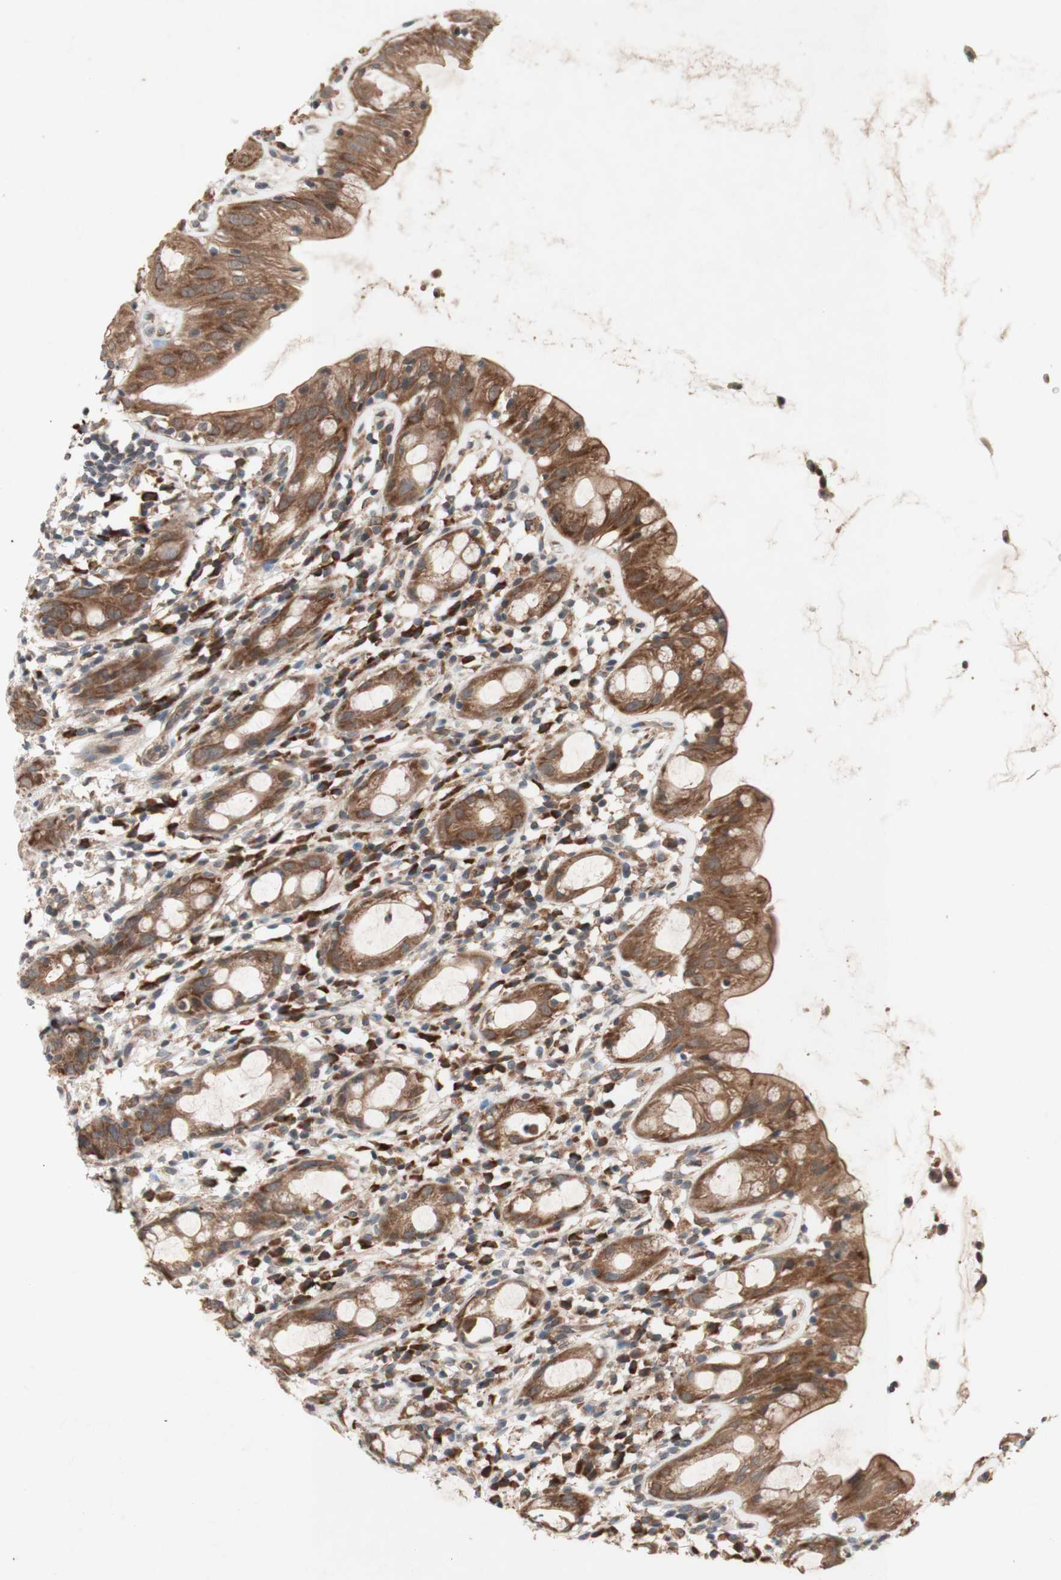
{"staining": {"intensity": "strong", "quantity": ">75%", "location": "cytoplasmic/membranous"}, "tissue": "rectum", "cell_type": "Glandular cells", "image_type": "normal", "snomed": [{"axis": "morphology", "description": "Normal tissue, NOS"}, {"axis": "topography", "description": "Rectum"}], "caption": "DAB immunohistochemical staining of benign human rectum reveals strong cytoplasmic/membranous protein expression in about >75% of glandular cells.", "gene": "DDOST", "patient": {"sex": "male", "age": 44}}